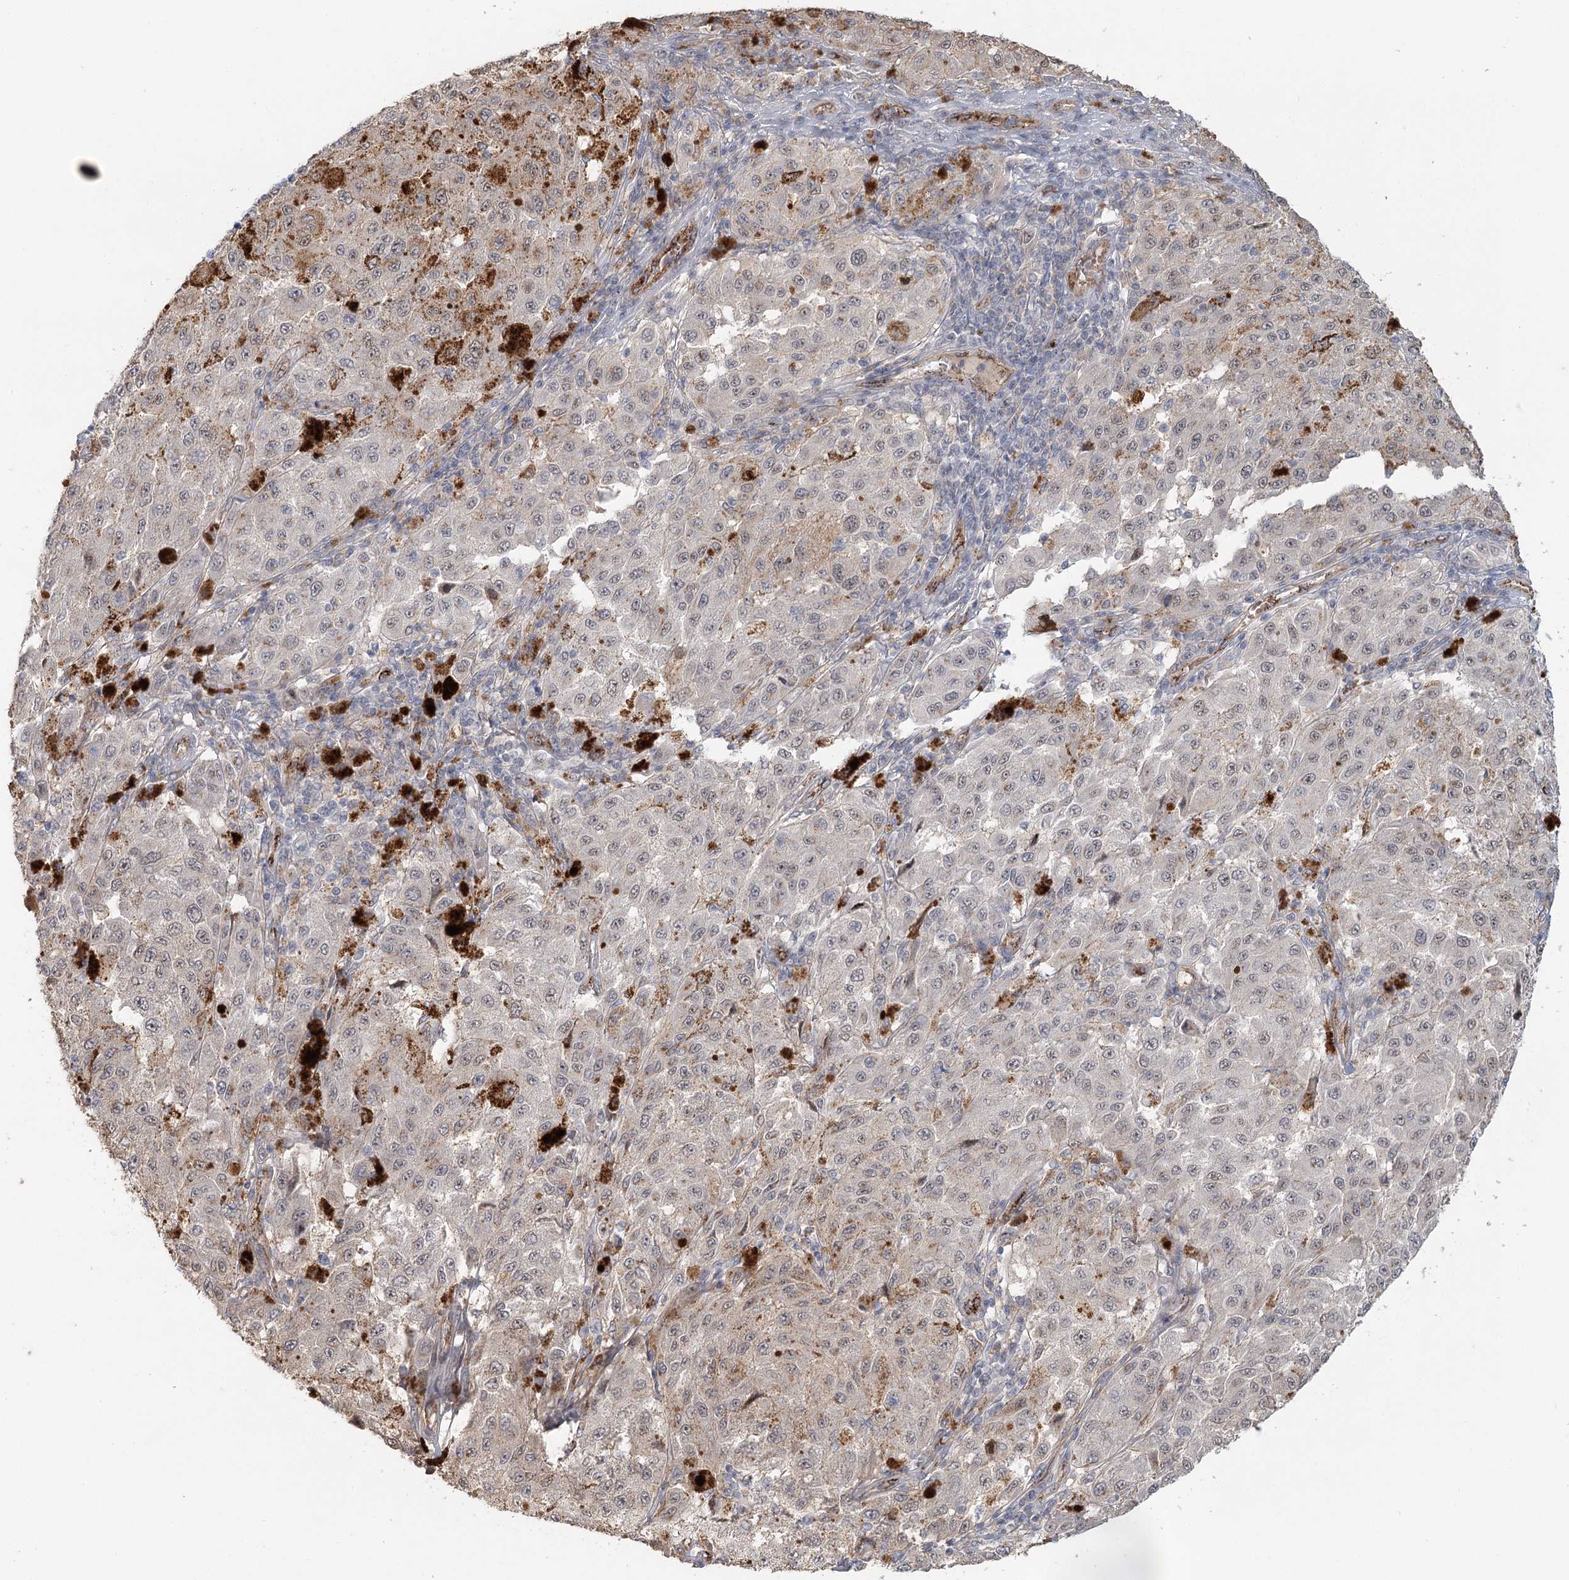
{"staining": {"intensity": "moderate", "quantity": "<25%", "location": "nuclear"}, "tissue": "melanoma", "cell_type": "Tumor cells", "image_type": "cancer", "snomed": [{"axis": "morphology", "description": "Malignant melanoma, NOS"}, {"axis": "topography", "description": "Skin"}], "caption": "Melanoma stained for a protein (brown) demonstrates moderate nuclear positive staining in approximately <25% of tumor cells.", "gene": "KBTBD4", "patient": {"sex": "female", "age": 64}}